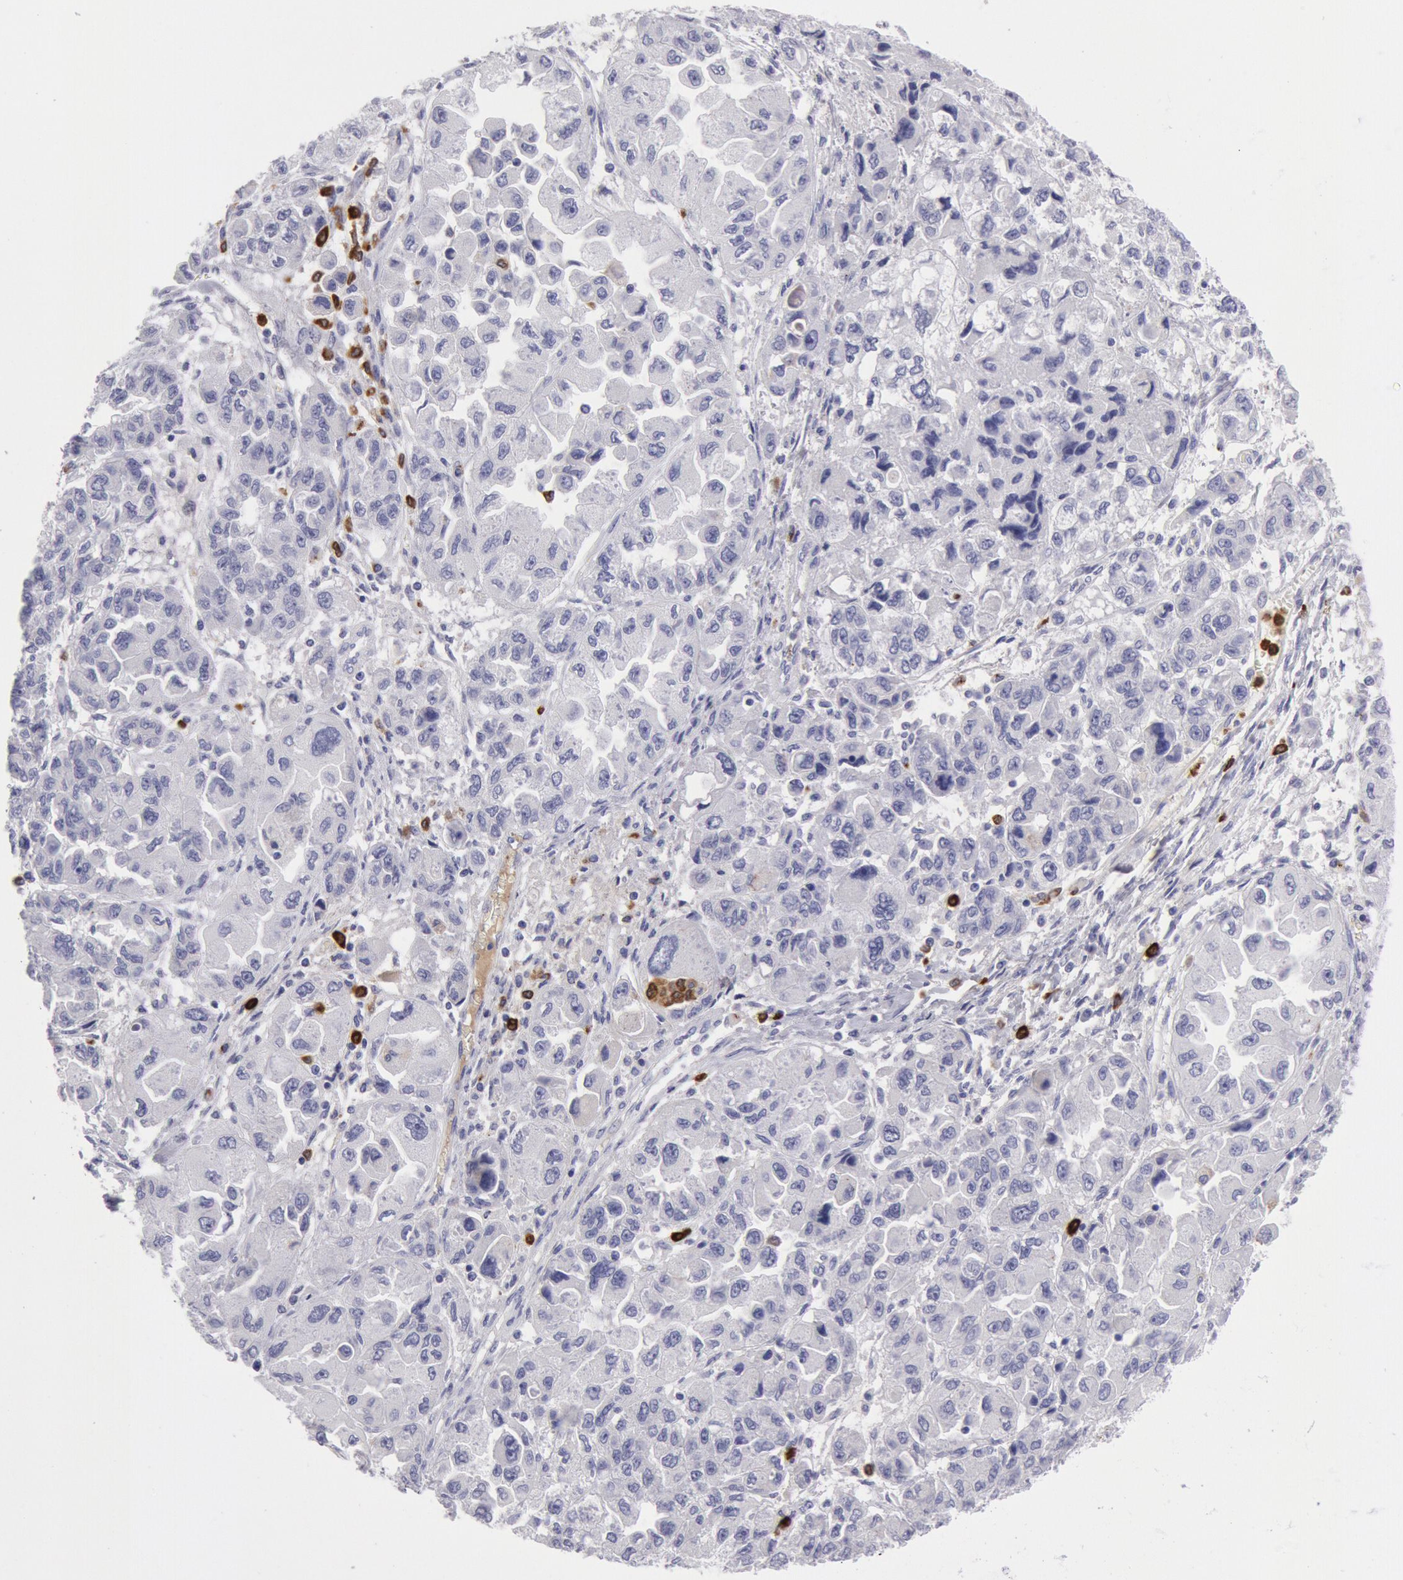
{"staining": {"intensity": "negative", "quantity": "none", "location": "none"}, "tissue": "ovarian cancer", "cell_type": "Tumor cells", "image_type": "cancer", "snomed": [{"axis": "morphology", "description": "Cystadenocarcinoma, serous, NOS"}, {"axis": "topography", "description": "Ovary"}], "caption": "Protein analysis of serous cystadenocarcinoma (ovarian) reveals no significant expression in tumor cells.", "gene": "FCN1", "patient": {"sex": "female", "age": 84}}